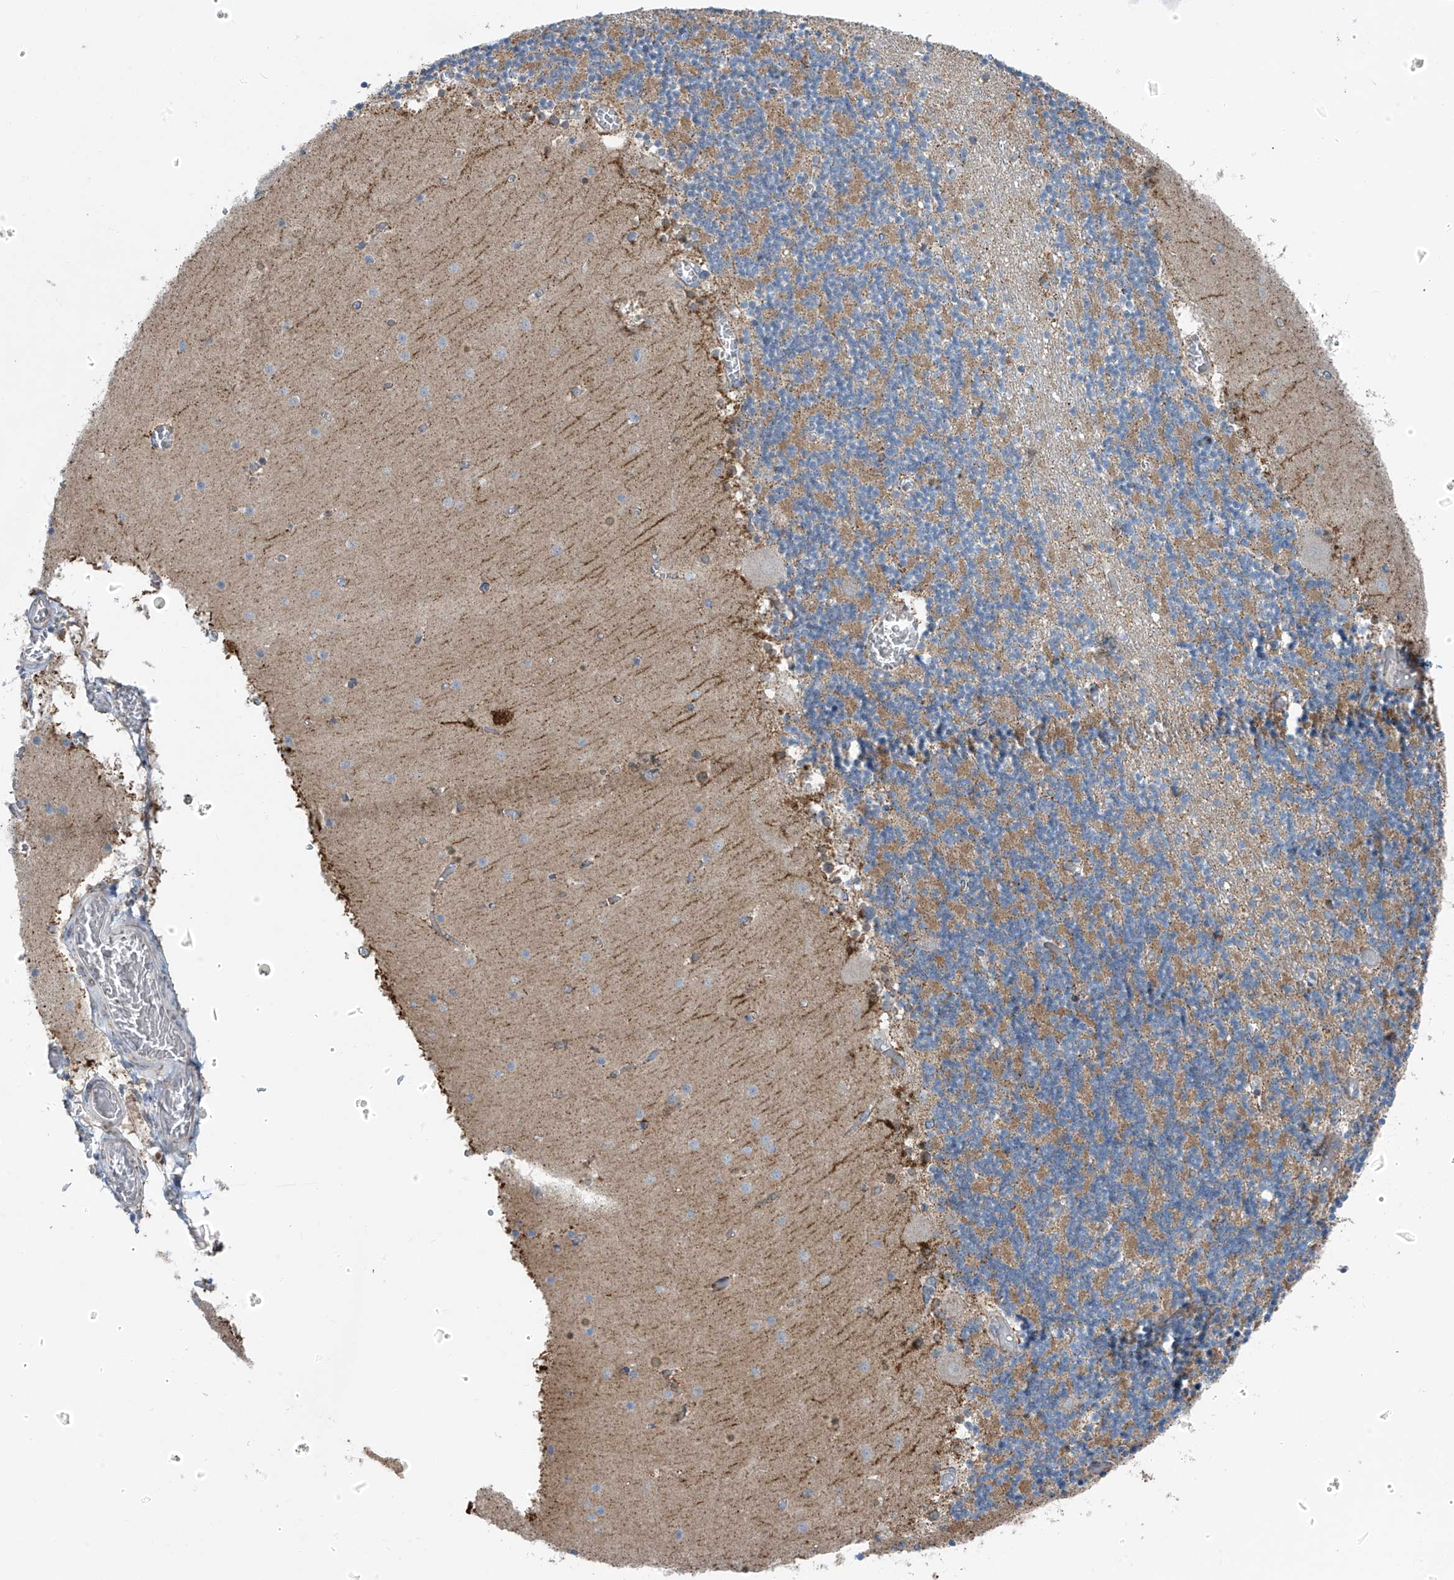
{"staining": {"intensity": "moderate", "quantity": ">75%", "location": "cytoplasmic/membranous"}, "tissue": "cerebellum", "cell_type": "Cells in granular layer", "image_type": "normal", "snomed": [{"axis": "morphology", "description": "Normal tissue, NOS"}, {"axis": "topography", "description": "Cerebellum"}], "caption": "The histopathology image shows a brown stain indicating the presence of a protein in the cytoplasmic/membranous of cells in granular layer in cerebellum. The staining was performed using DAB (3,3'-diaminobenzidine) to visualize the protein expression in brown, while the nuclei were stained in blue with hematoxylin (Magnification: 20x).", "gene": "EOMES", "patient": {"sex": "female", "age": 28}}